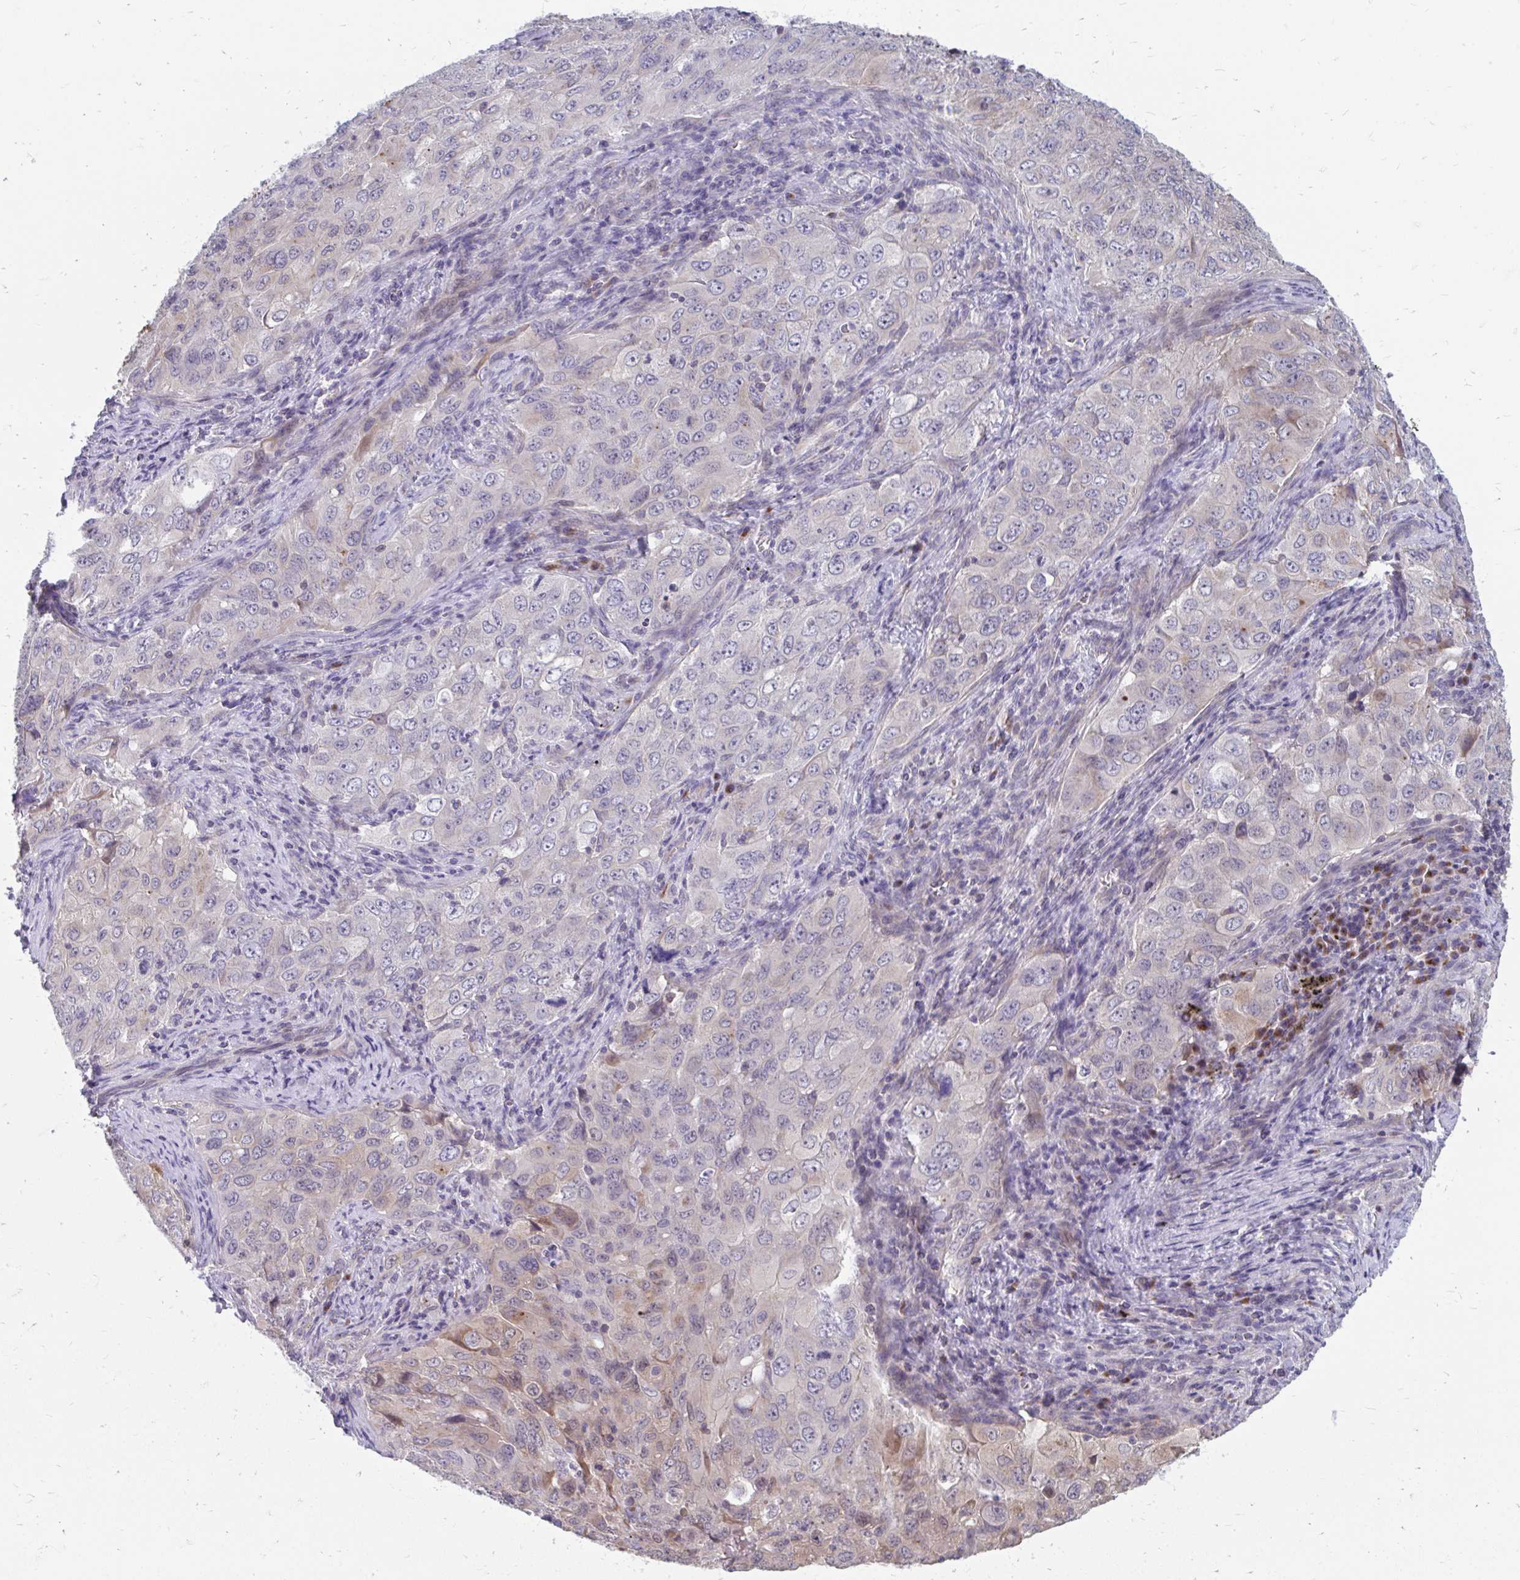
{"staining": {"intensity": "weak", "quantity": "<25%", "location": "cytoplasmic/membranous"}, "tissue": "lung cancer", "cell_type": "Tumor cells", "image_type": "cancer", "snomed": [{"axis": "morphology", "description": "Adenocarcinoma, NOS"}, {"axis": "morphology", "description": "Adenocarcinoma, metastatic, NOS"}, {"axis": "topography", "description": "Lymph node"}, {"axis": "topography", "description": "Lung"}], "caption": "Lung cancer (adenocarcinoma) was stained to show a protein in brown. There is no significant staining in tumor cells. (DAB immunohistochemistry with hematoxylin counter stain).", "gene": "PABIR3", "patient": {"sex": "female", "age": 42}}